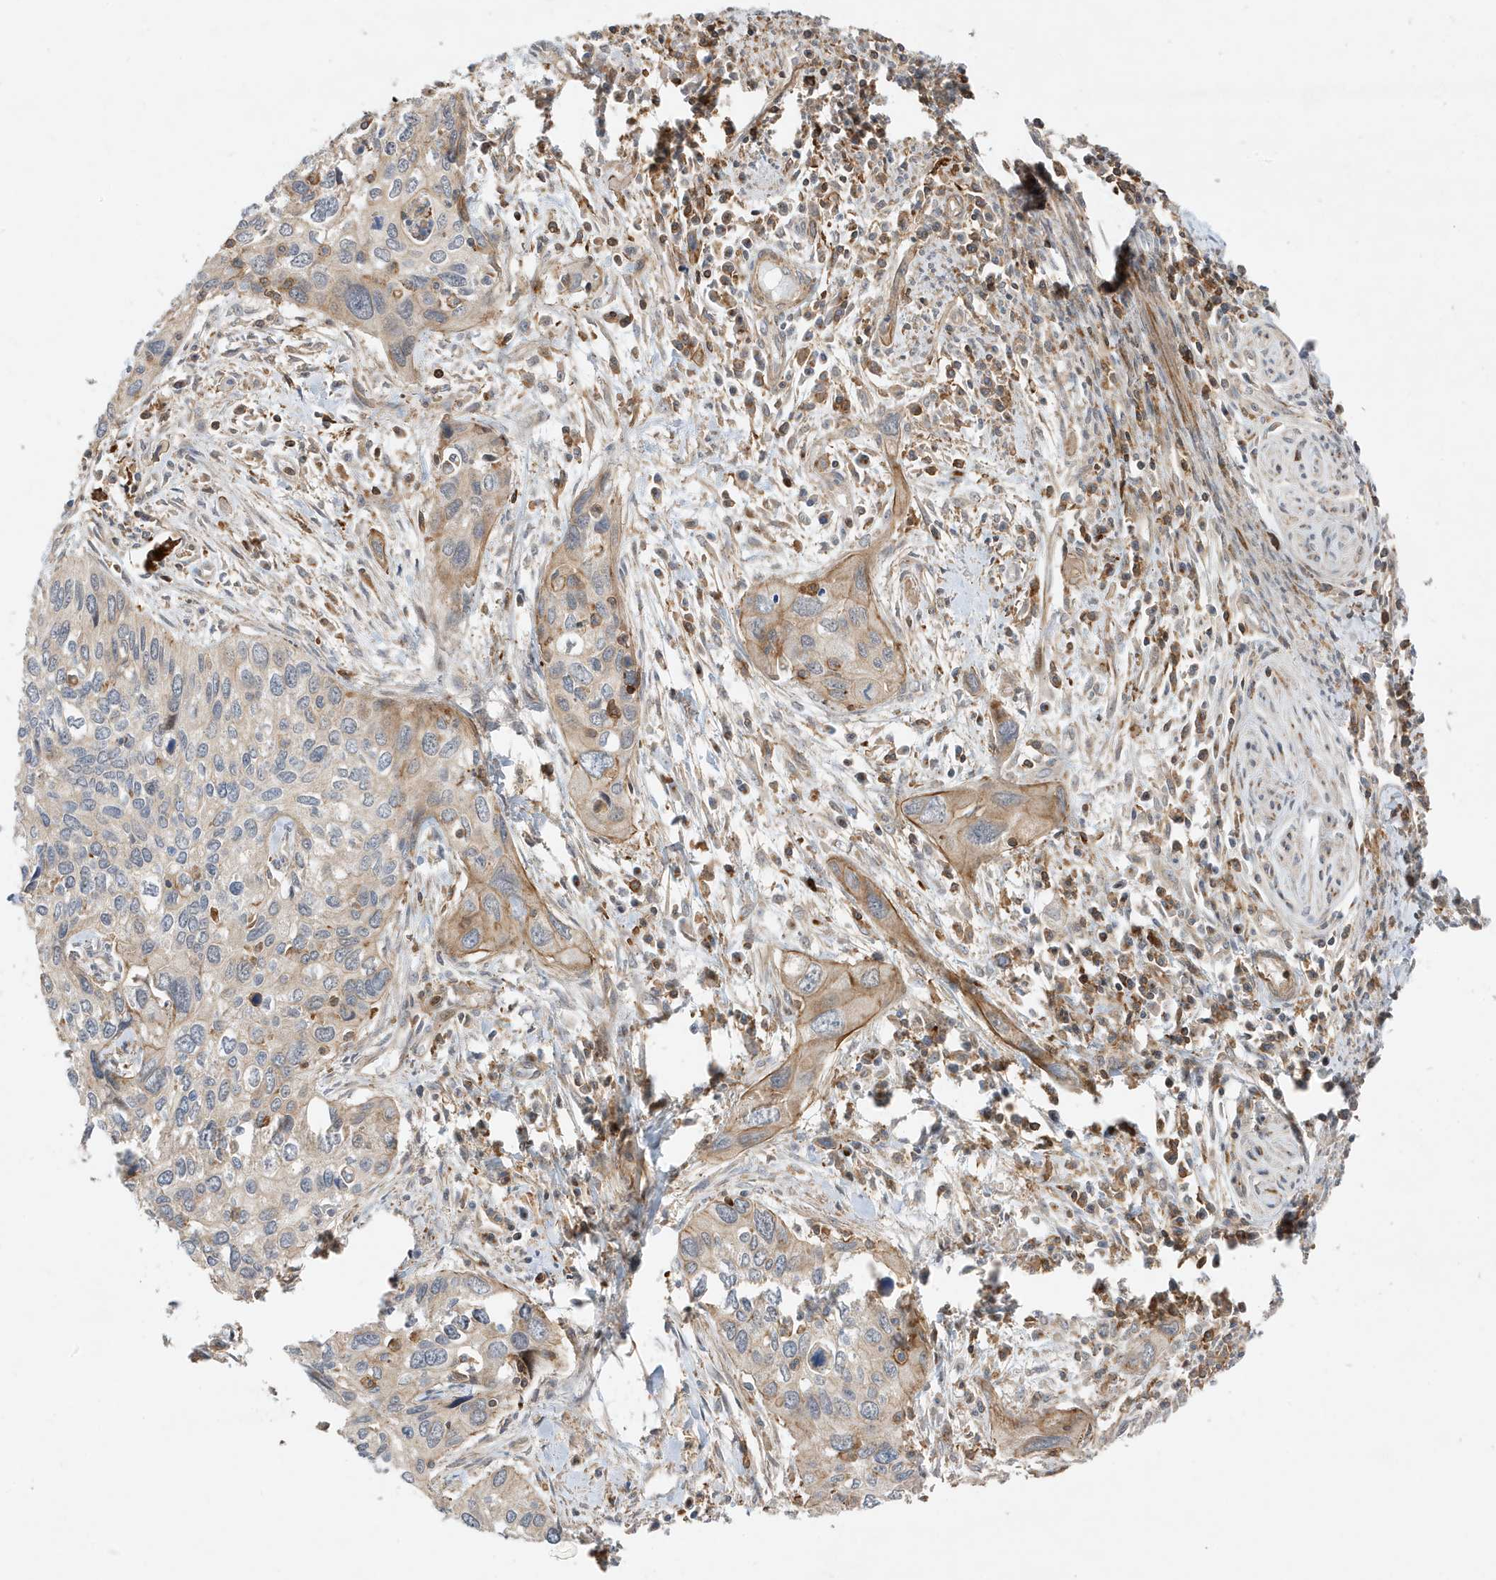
{"staining": {"intensity": "moderate", "quantity": "<25%", "location": "cytoplasmic/membranous"}, "tissue": "cervical cancer", "cell_type": "Tumor cells", "image_type": "cancer", "snomed": [{"axis": "morphology", "description": "Squamous cell carcinoma, NOS"}, {"axis": "topography", "description": "Cervix"}], "caption": "Immunohistochemistry image of neoplastic tissue: human cervical cancer (squamous cell carcinoma) stained using IHC reveals low levels of moderate protein expression localized specifically in the cytoplasmic/membranous of tumor cells, appearing as a cytoplasmic/membranous brown color.", "gene": "TATDN3", "patient": {"sex": "female", "age": 55}}